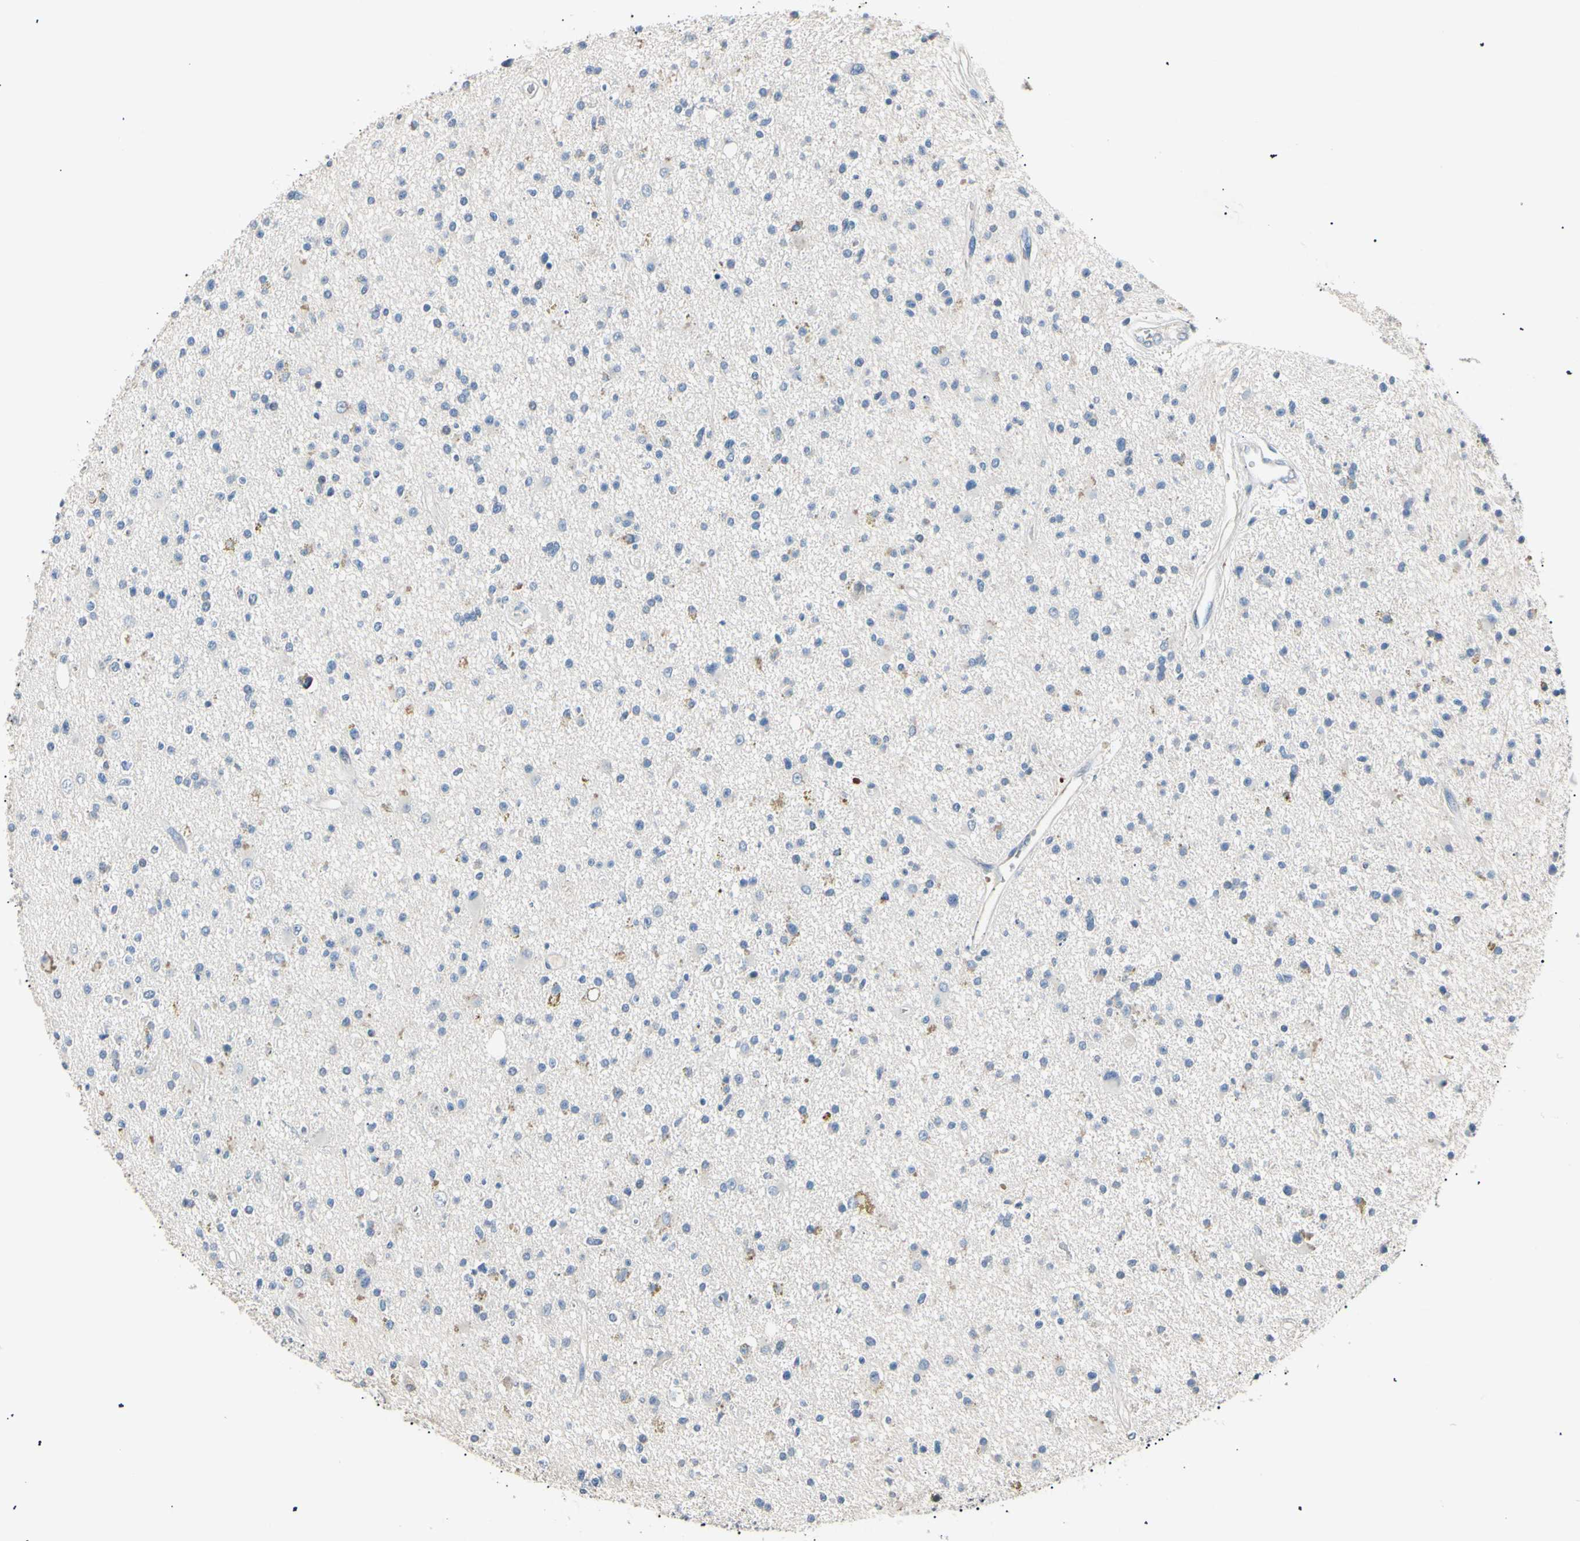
{"staining": {"intensity": "negative", "quantity": "none", "location": "none"}, "tissue": "glioma", "cell_type": "Tumor cells", "image_type": "cancer", "snomed": [{"axis": "morphology", "description": "Glioma, malignant, High grade"}, {"axis": "topography", "description": "Brain"}], "caption": "High-grade glioma (malignant) was stained to show a protein in brown. There is no significant positivity in tumor cells.", "gene": "LDLR", "patient": {"sex": "male", "age": 33}}